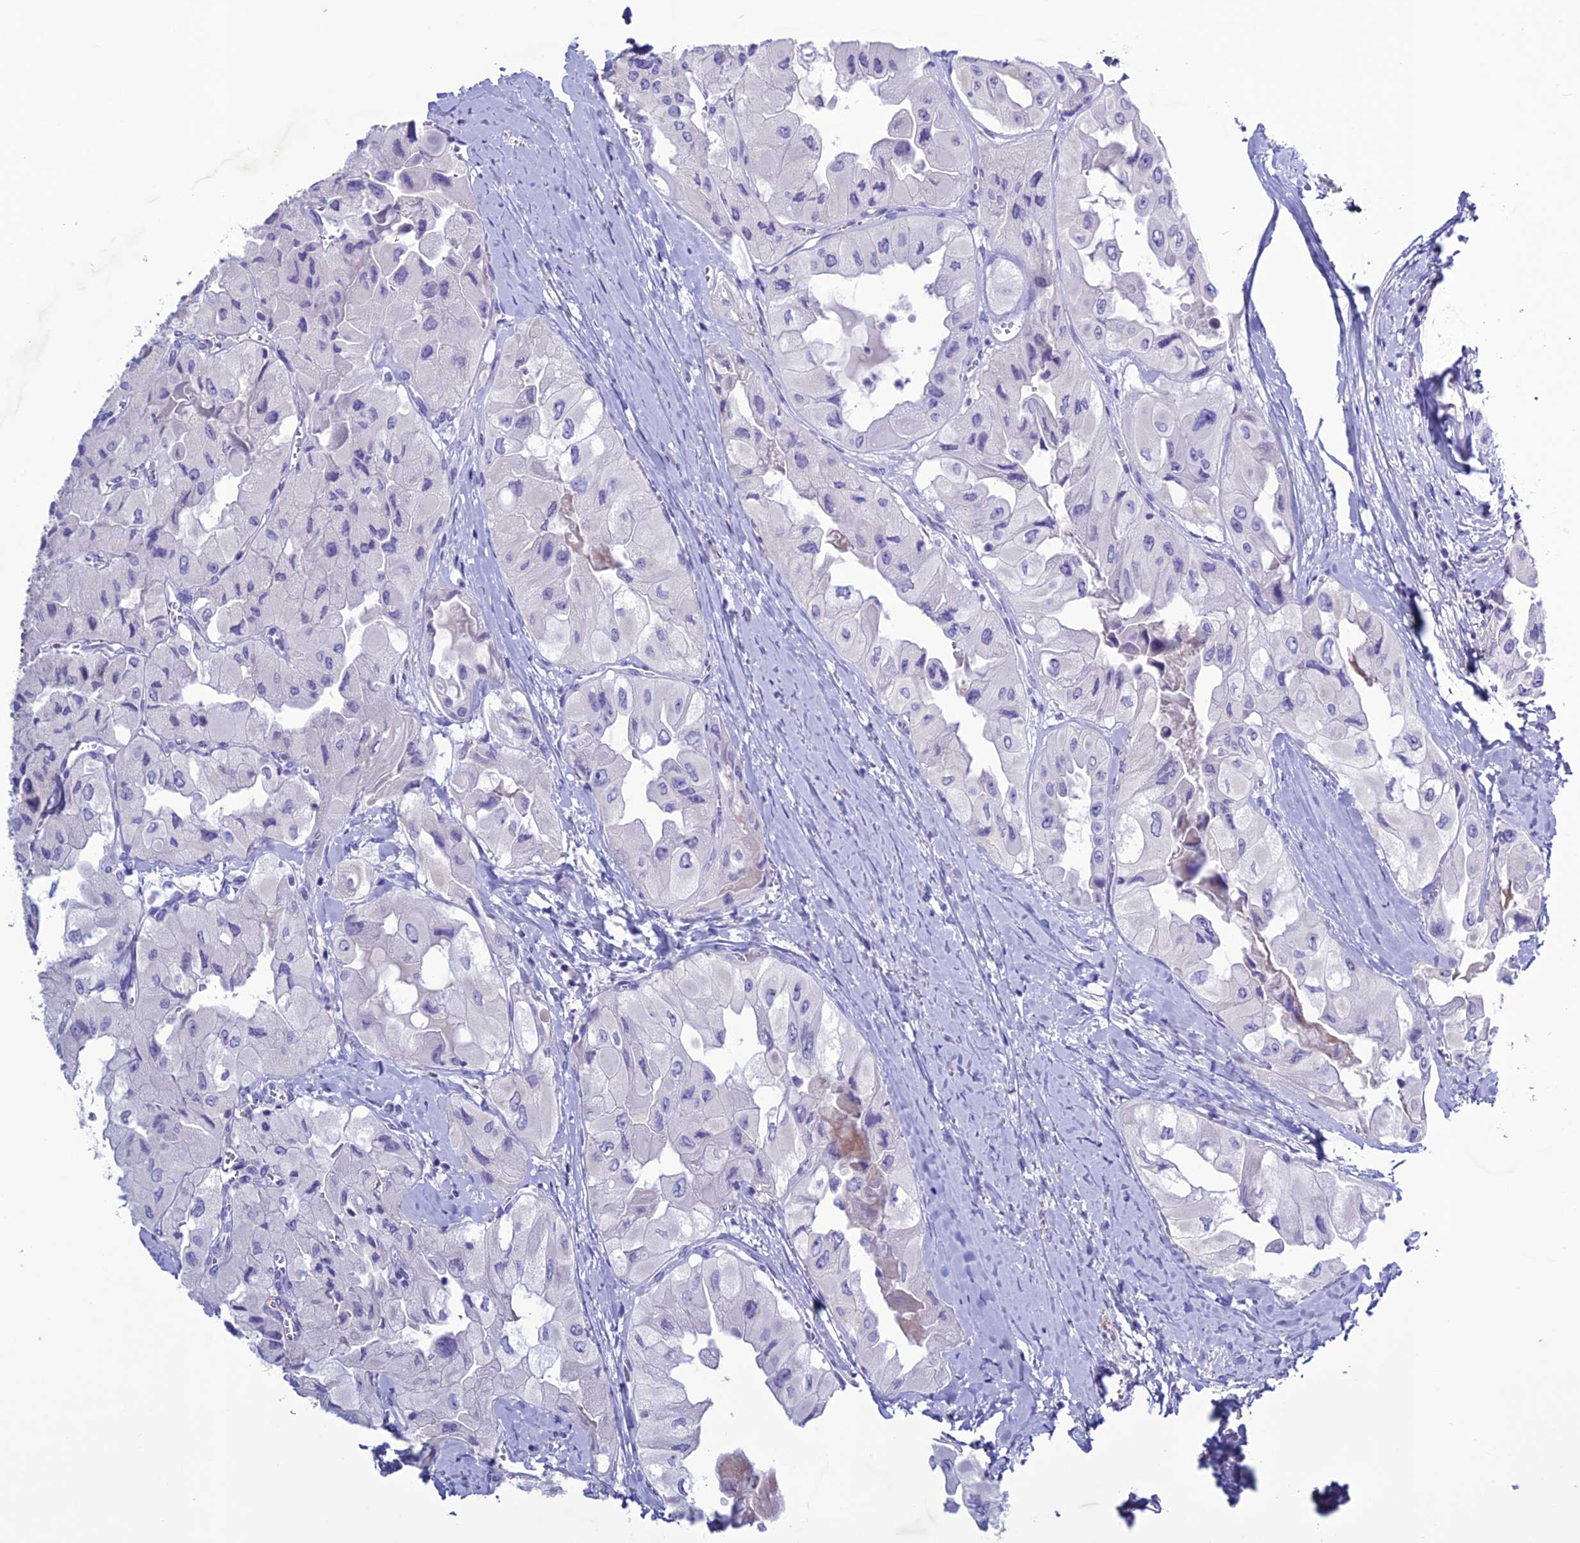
{"staining": {"intensity": "negative", "quantity": "none", "location": "none"}, "tissue": "thyroid cancer", "cell_type": "Tumor cells", "image_type": "cancer", "snomed": [{"axis": "morphology", "description": "Normal tissue, NOS"}, {"axis": "morphology", "description": "Papillary adenocarcinoma, NOS"}, {"axis": "topography", "description": "Thyroid gland"}], "caption": "Thyroid cancer was stained to show a protein in brown. There is no significant expression in tumor cells.", "gene": "CLEC2L", "patient": {"sex": "female", "age": 59}}